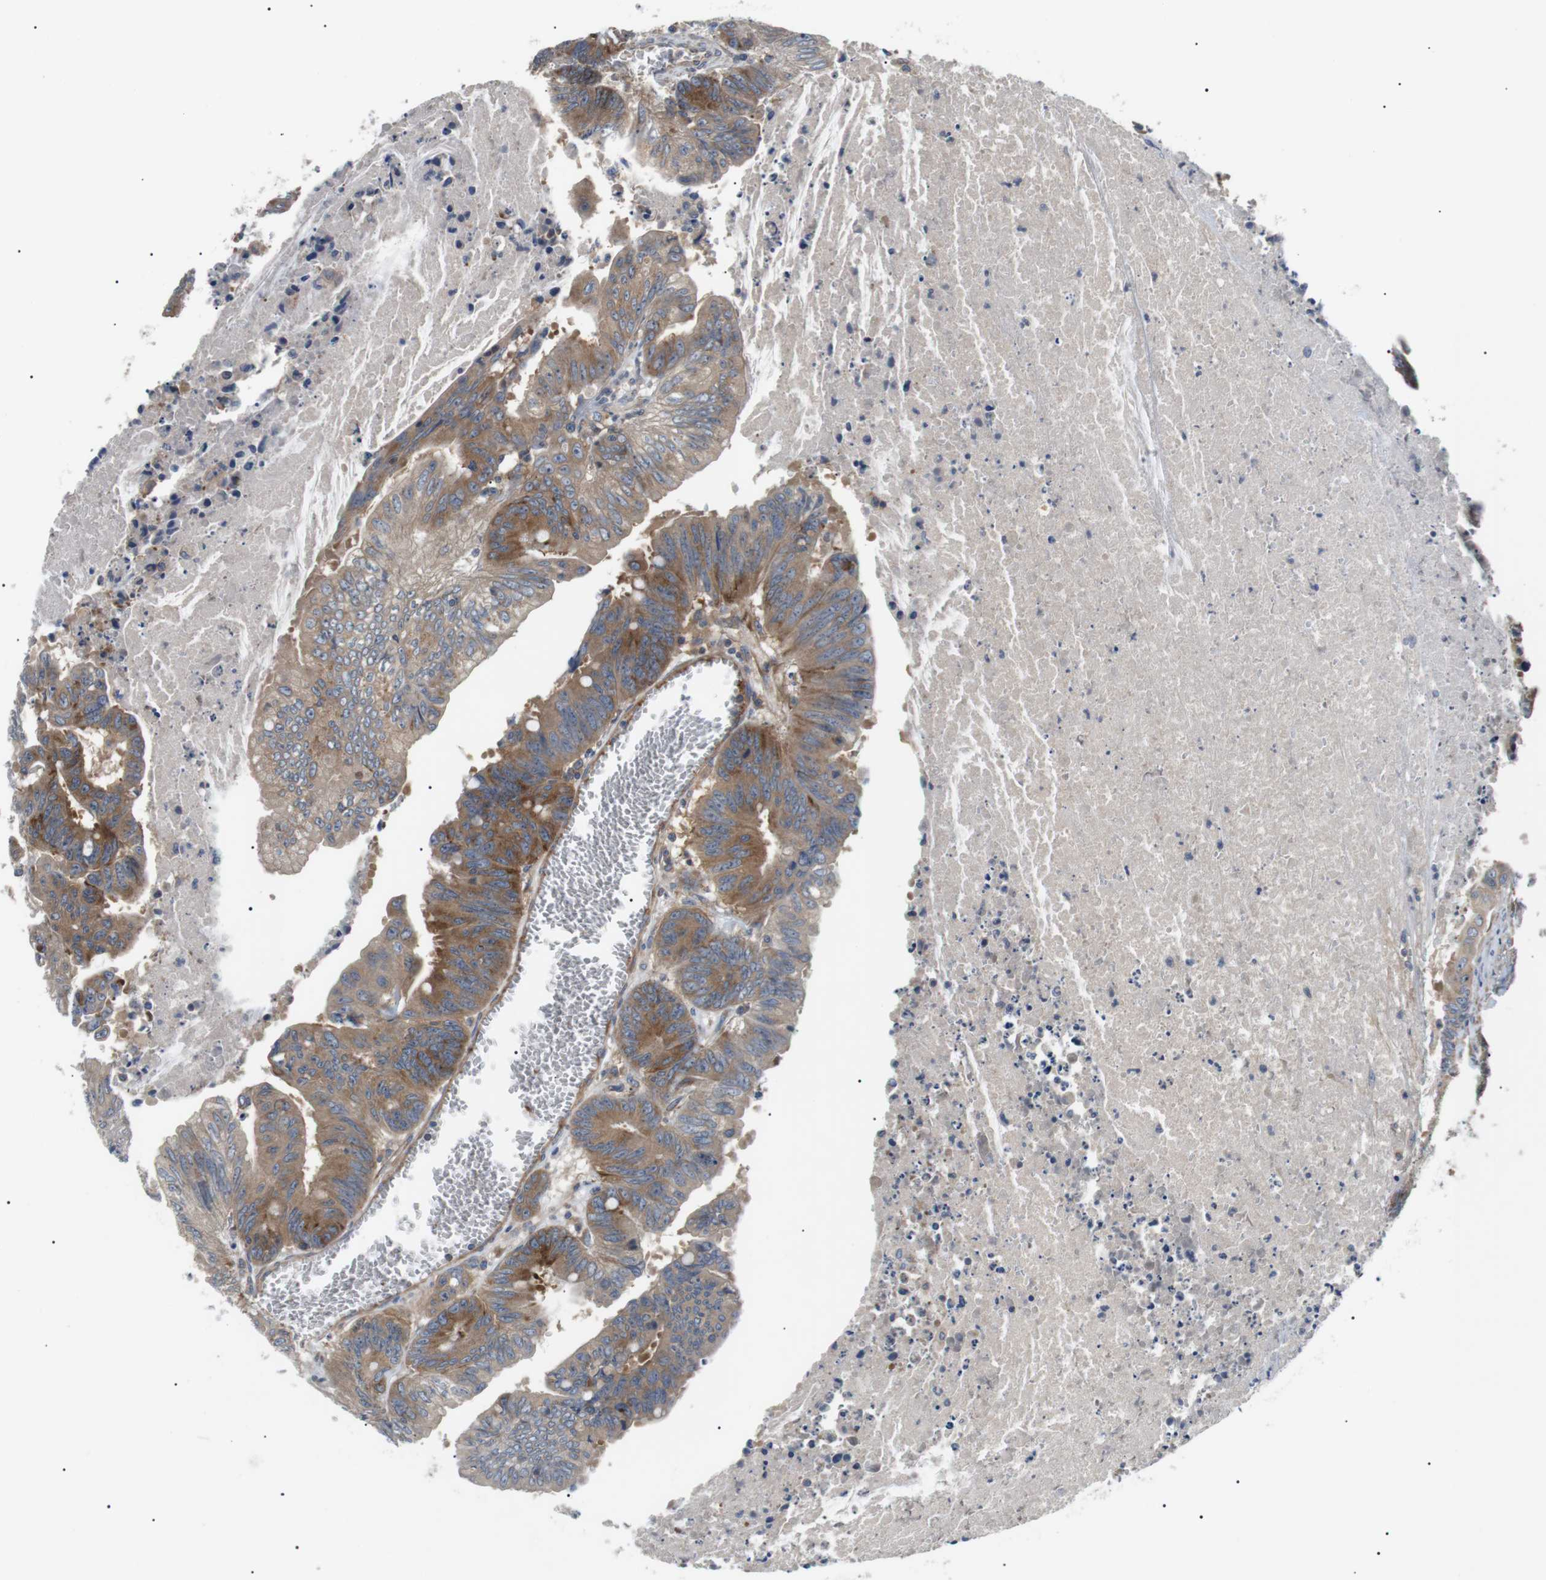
{"staining": {"intensity": "moderate", "quantity": ">75%", "location": "cytoplasmic/membranous"}, "tissue": "colorectal cancer", "cell_type": "Tumor cells", "image_type": "cancer", "snomed": [{"axis": "morphology", "description": "Adenocarcinoma, NOS"}, {"axis": "topography", "description": "Colon"}], "caption": "A photomicrograph showing moderate cytoplasmic/membranous expression in about >75% of tumor cells in colorectal cancer, as visualized by brown immunohistochemical staining.", "gene": "DIPK1A", "patient": {"sex": "male", "age": 45}}